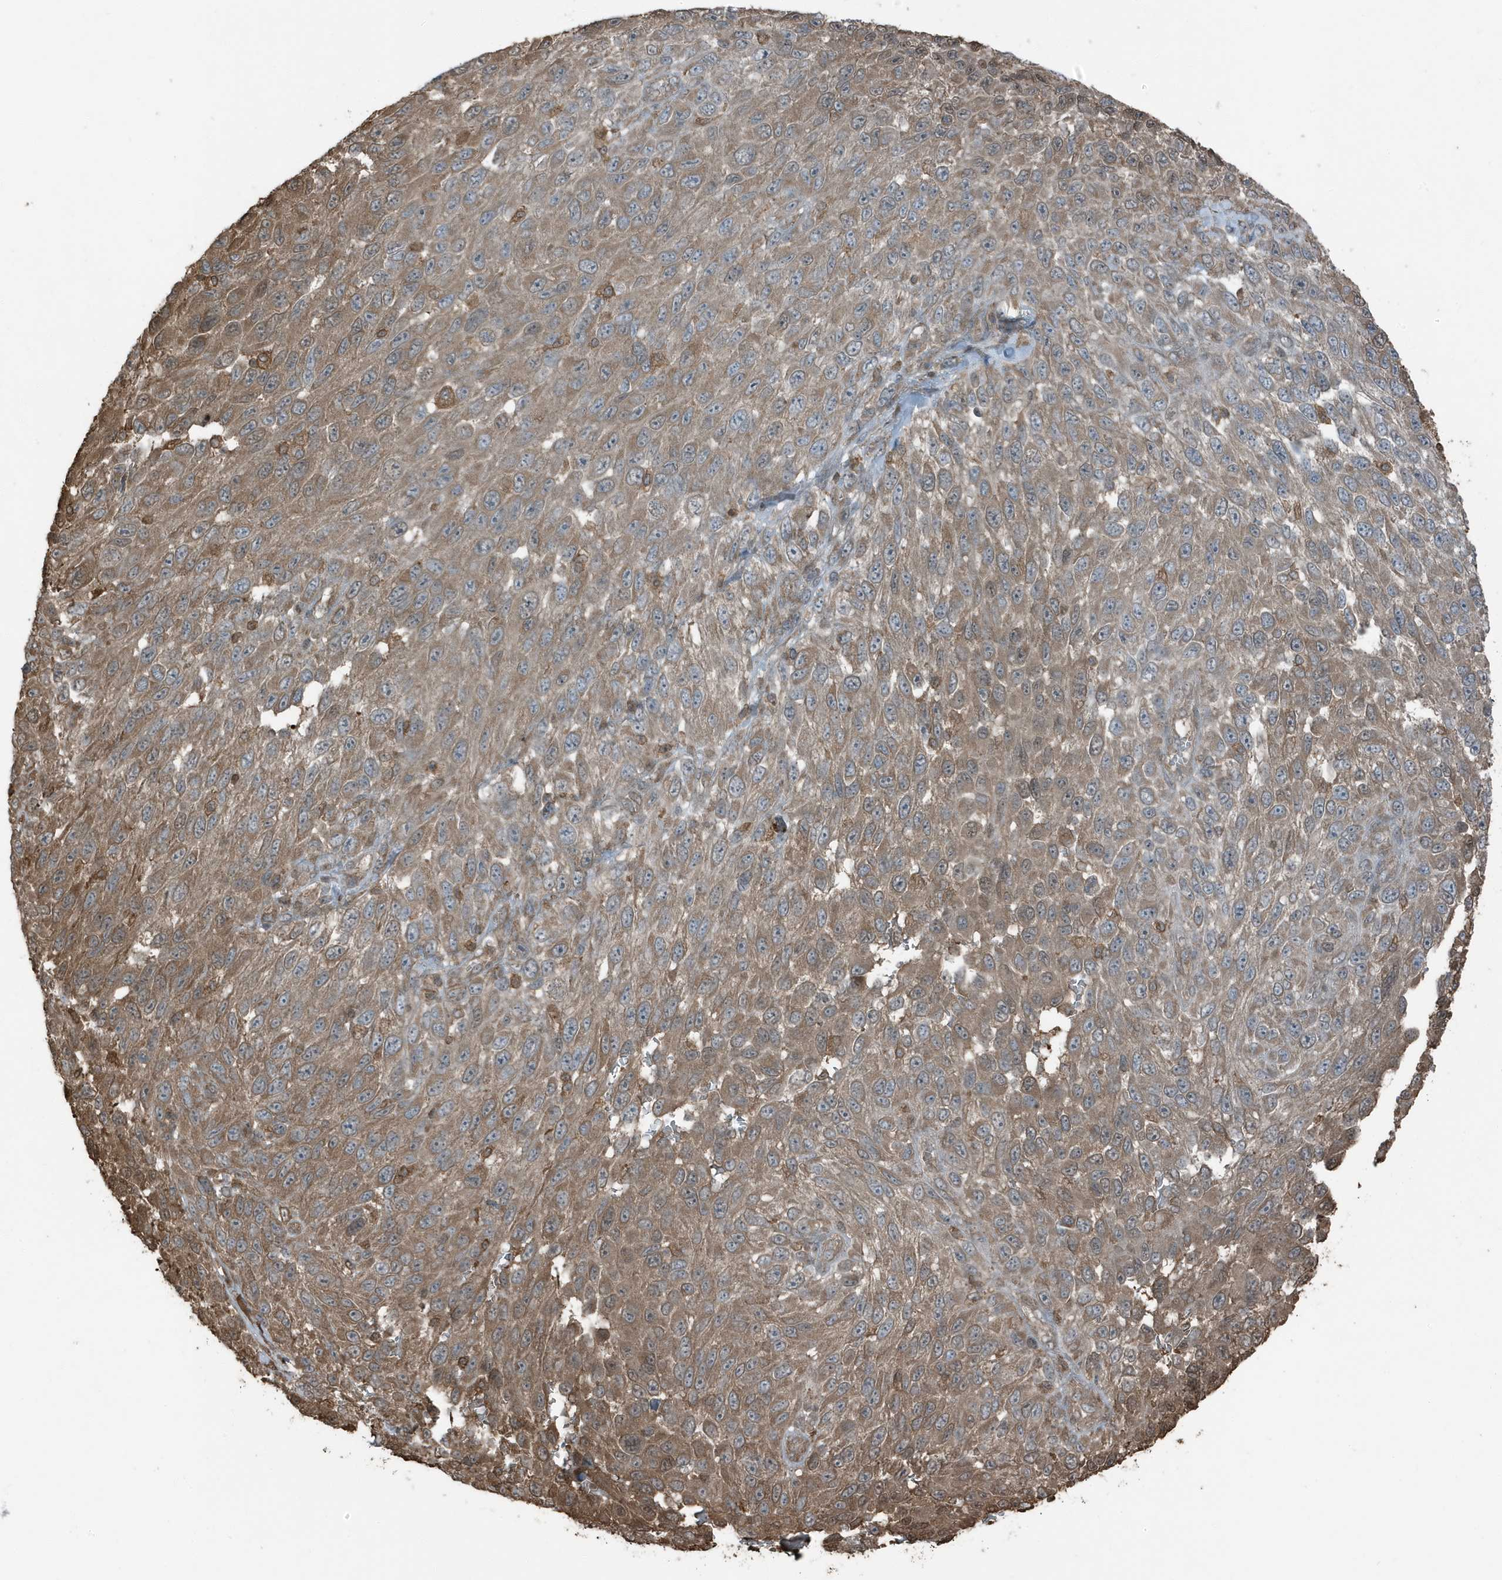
{"staining": {"intensity": "moderate", "quantity": ">75%", "location": "cytoplasmic/membranous"}, "tissue": "melanoma", "cell_type": "Tumor cells", "image_type": "cancer", "snomed": [{"axis": "morphology", "description": "Malignant melanoma, NOS"}, {"axis": "topography", "description": "Skin"}], "caption": "Immunohistochemical staining of human malignant melanoma displays medium levels of moderate cytoplasmic/membranous protein positivity in approximately >75% of tumor cells.", "gene": "AZI2", "patient": {"sex": "female", "age": 96}}